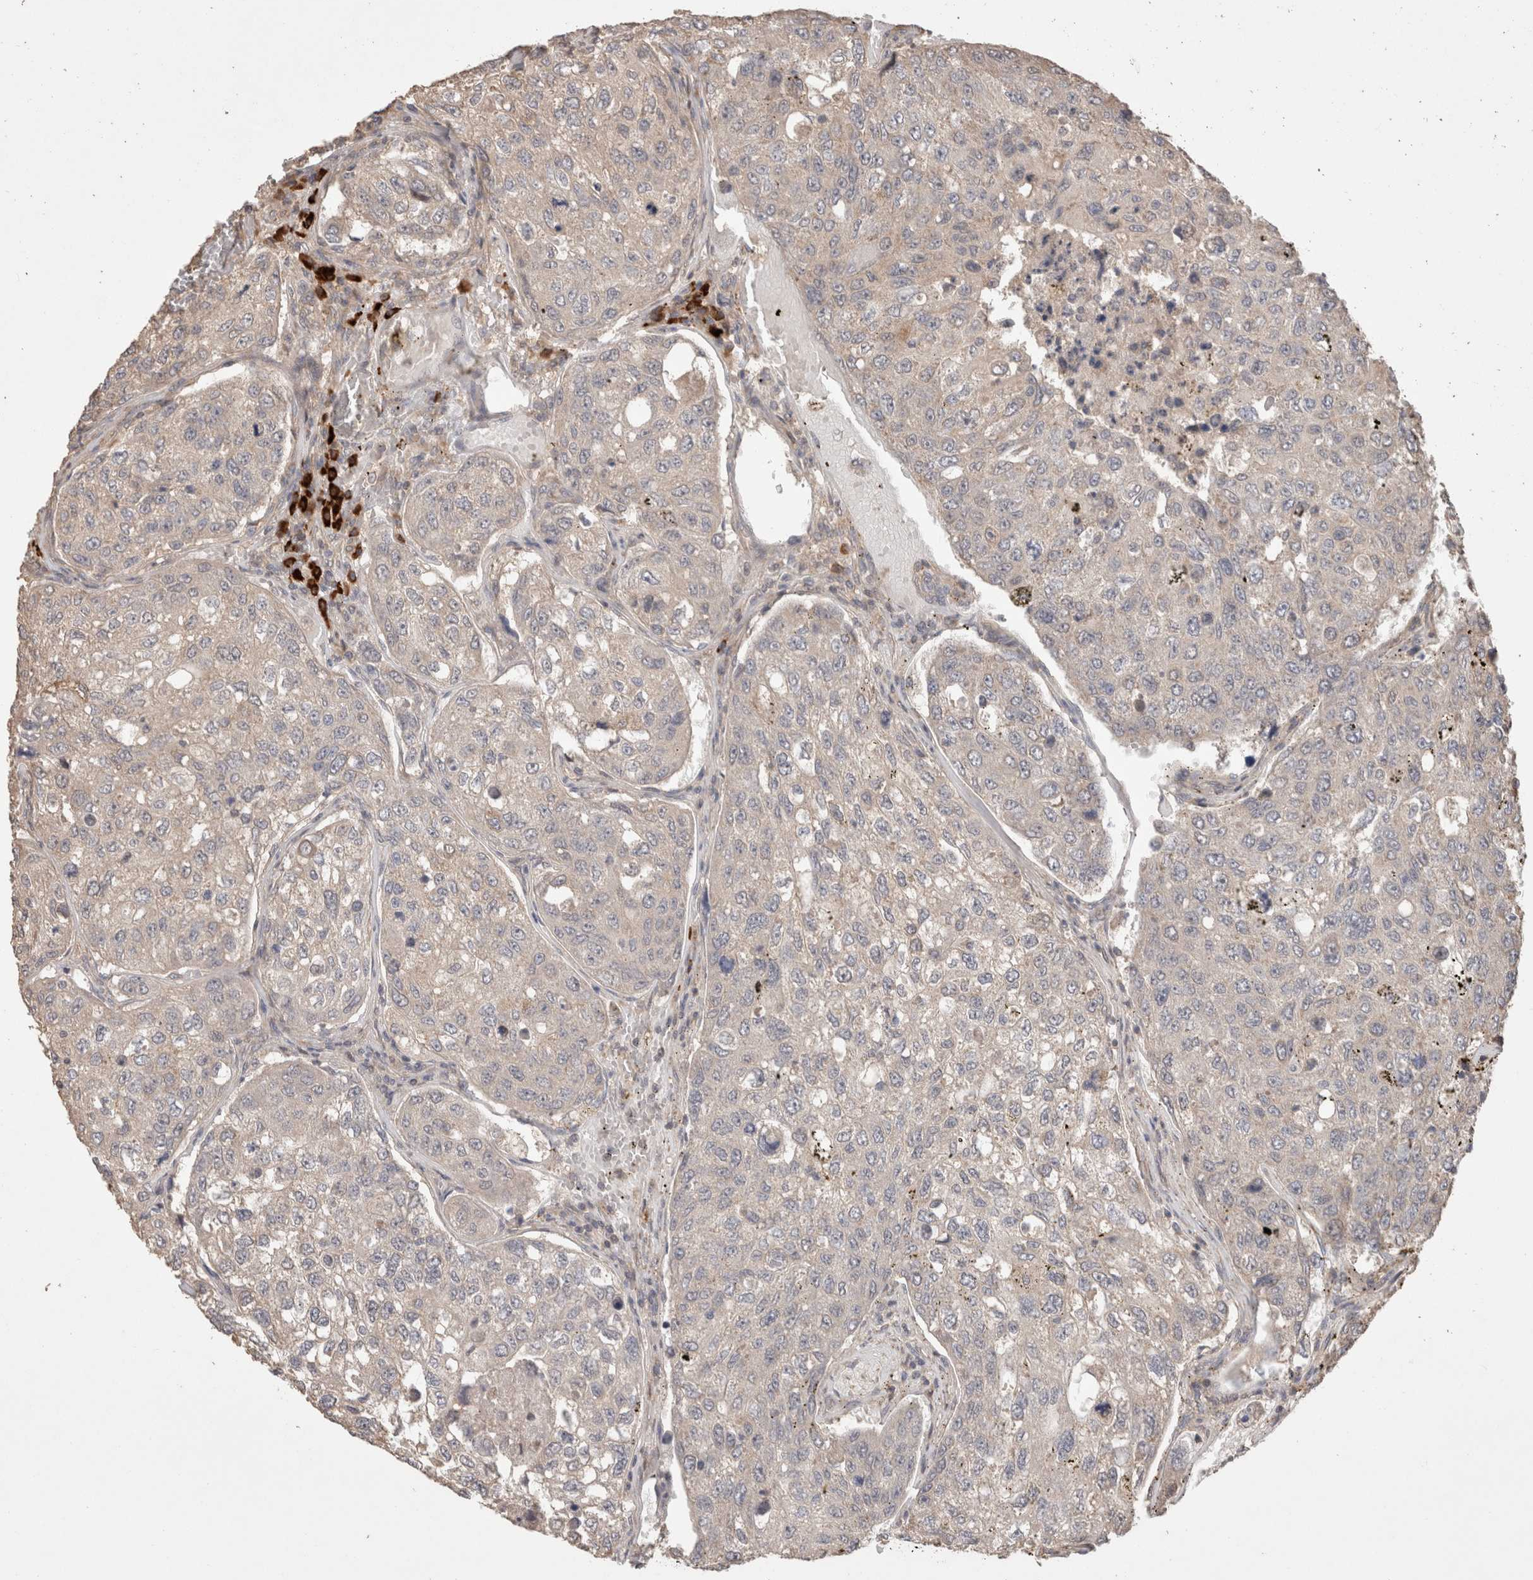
{"staining": {"intensity": "weak", "quantity": "<25%", "location": "cytoplasmic/membranous"}, "tissue": "urothelial cancer", "cell_type": "Tumor cells", "image_type": "cancer", "snomed": [{"axis": "morphology", "description": "Urothelial carcinoma, High grade"}, {"axis": "topography", "description": "Lymph node"}, {"axis": "topography", "description": "Urinary bladder"}], "caption": "Human high-grade urothelial carcinoma stained for a protein using immunohistochemistry (IHC) displays no positivity in tumor cells.", "gene": "HROB", "patient": {"sex": "male", "age": 51}}